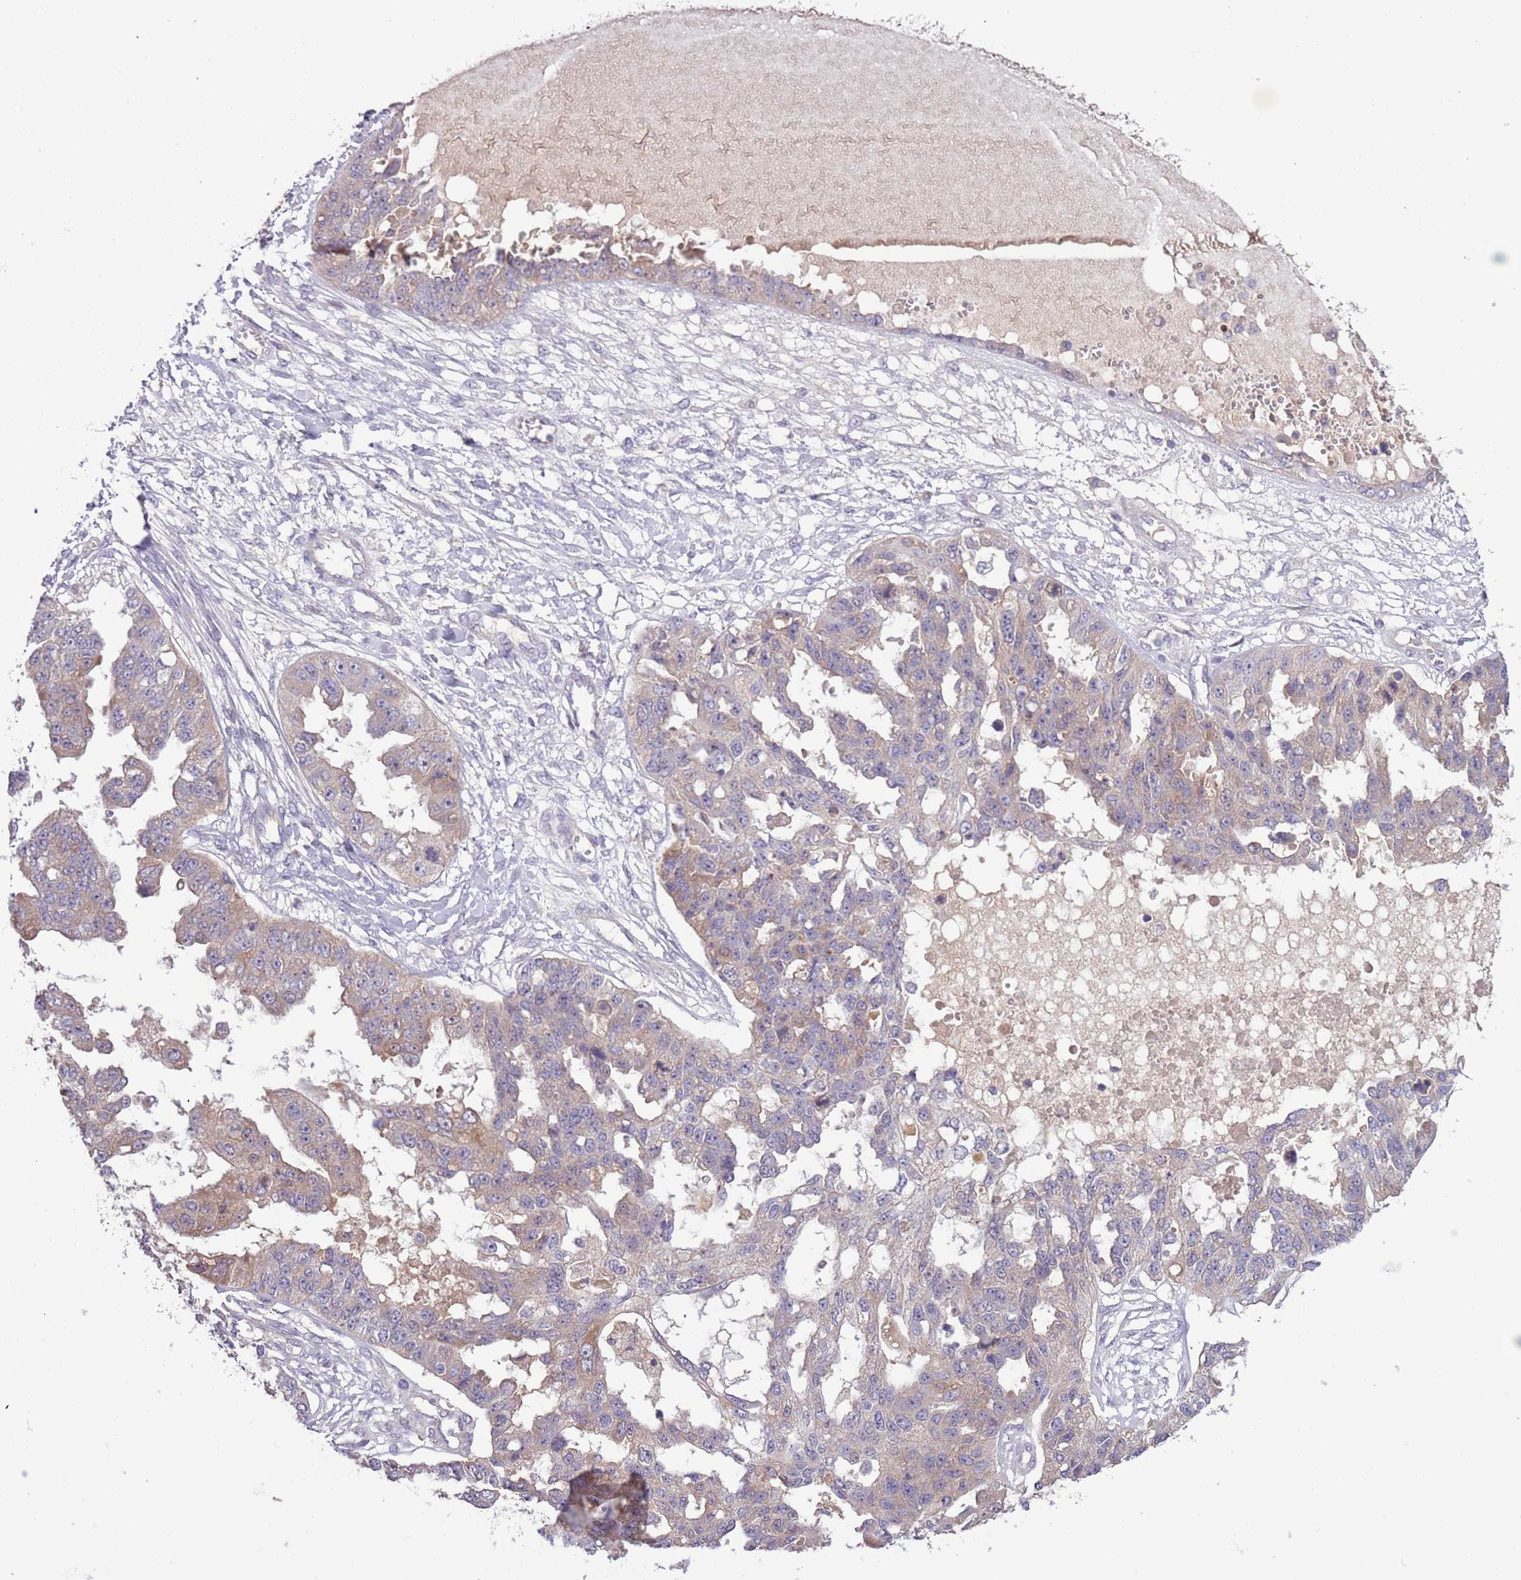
{"staining": {"intensity": "weak", "quantity": "25%-75%", "location": "cytoplasmic/membranous"}, "tissue": "ovarian cancer", "cell_type": "Tumor cells", "image_type": "cancer", "snomed": [{"axis": "morphology", "description": "Cystadenocarcinoma, serous, NOS"}, {"axis": "topography", "description": "Ovary"}], "caption": "Ovarian serous cystadenocarcinoma stained with a brown dye demonstrates weak cytoplasmic/membranous positive positivity in about 25%-75% of tumor cells.", "gene": "SHROOM3", "patient": {"sex": "female", "age": 58}}